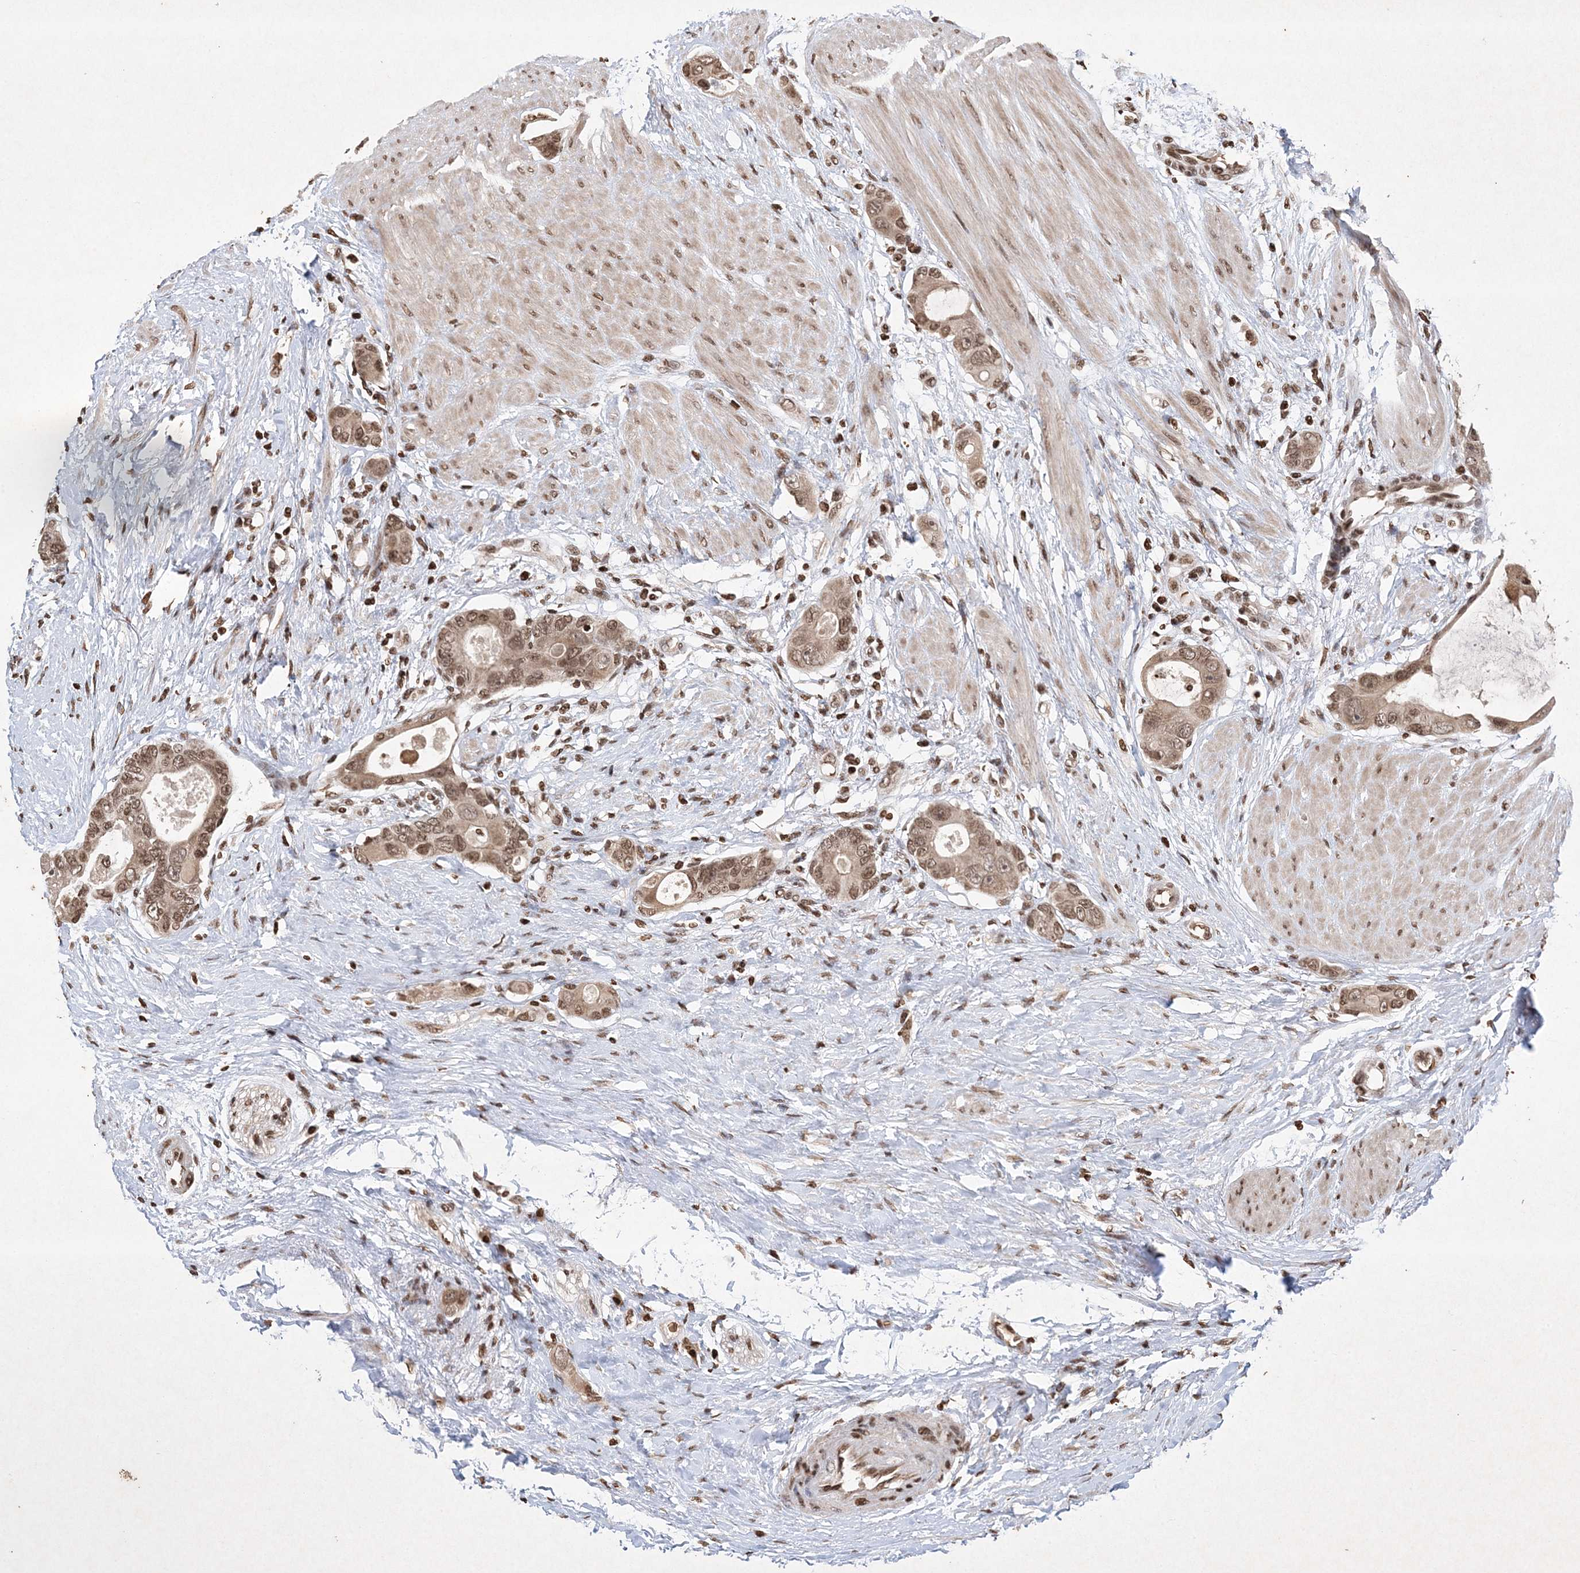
{"staining": {"intensity": "moderate", "quantity": ">75%", "location": "nuclear"}, "tissue": "colorectal cancer", "cell_type": "Tumor cells", "image_type": "cancer", "snomed": [{"axis": "morphology", "description": "Adenocarcinoma, NOS"}, {"axis": "topography", "description": "Rectum"}], "caption": "Colorectal adenocarcinoma stained for a protein exhibits moderate nuclear positivity in tumor cells.", "gene": "NEDD9", "patient": {"sex": "male", "age": 51}}